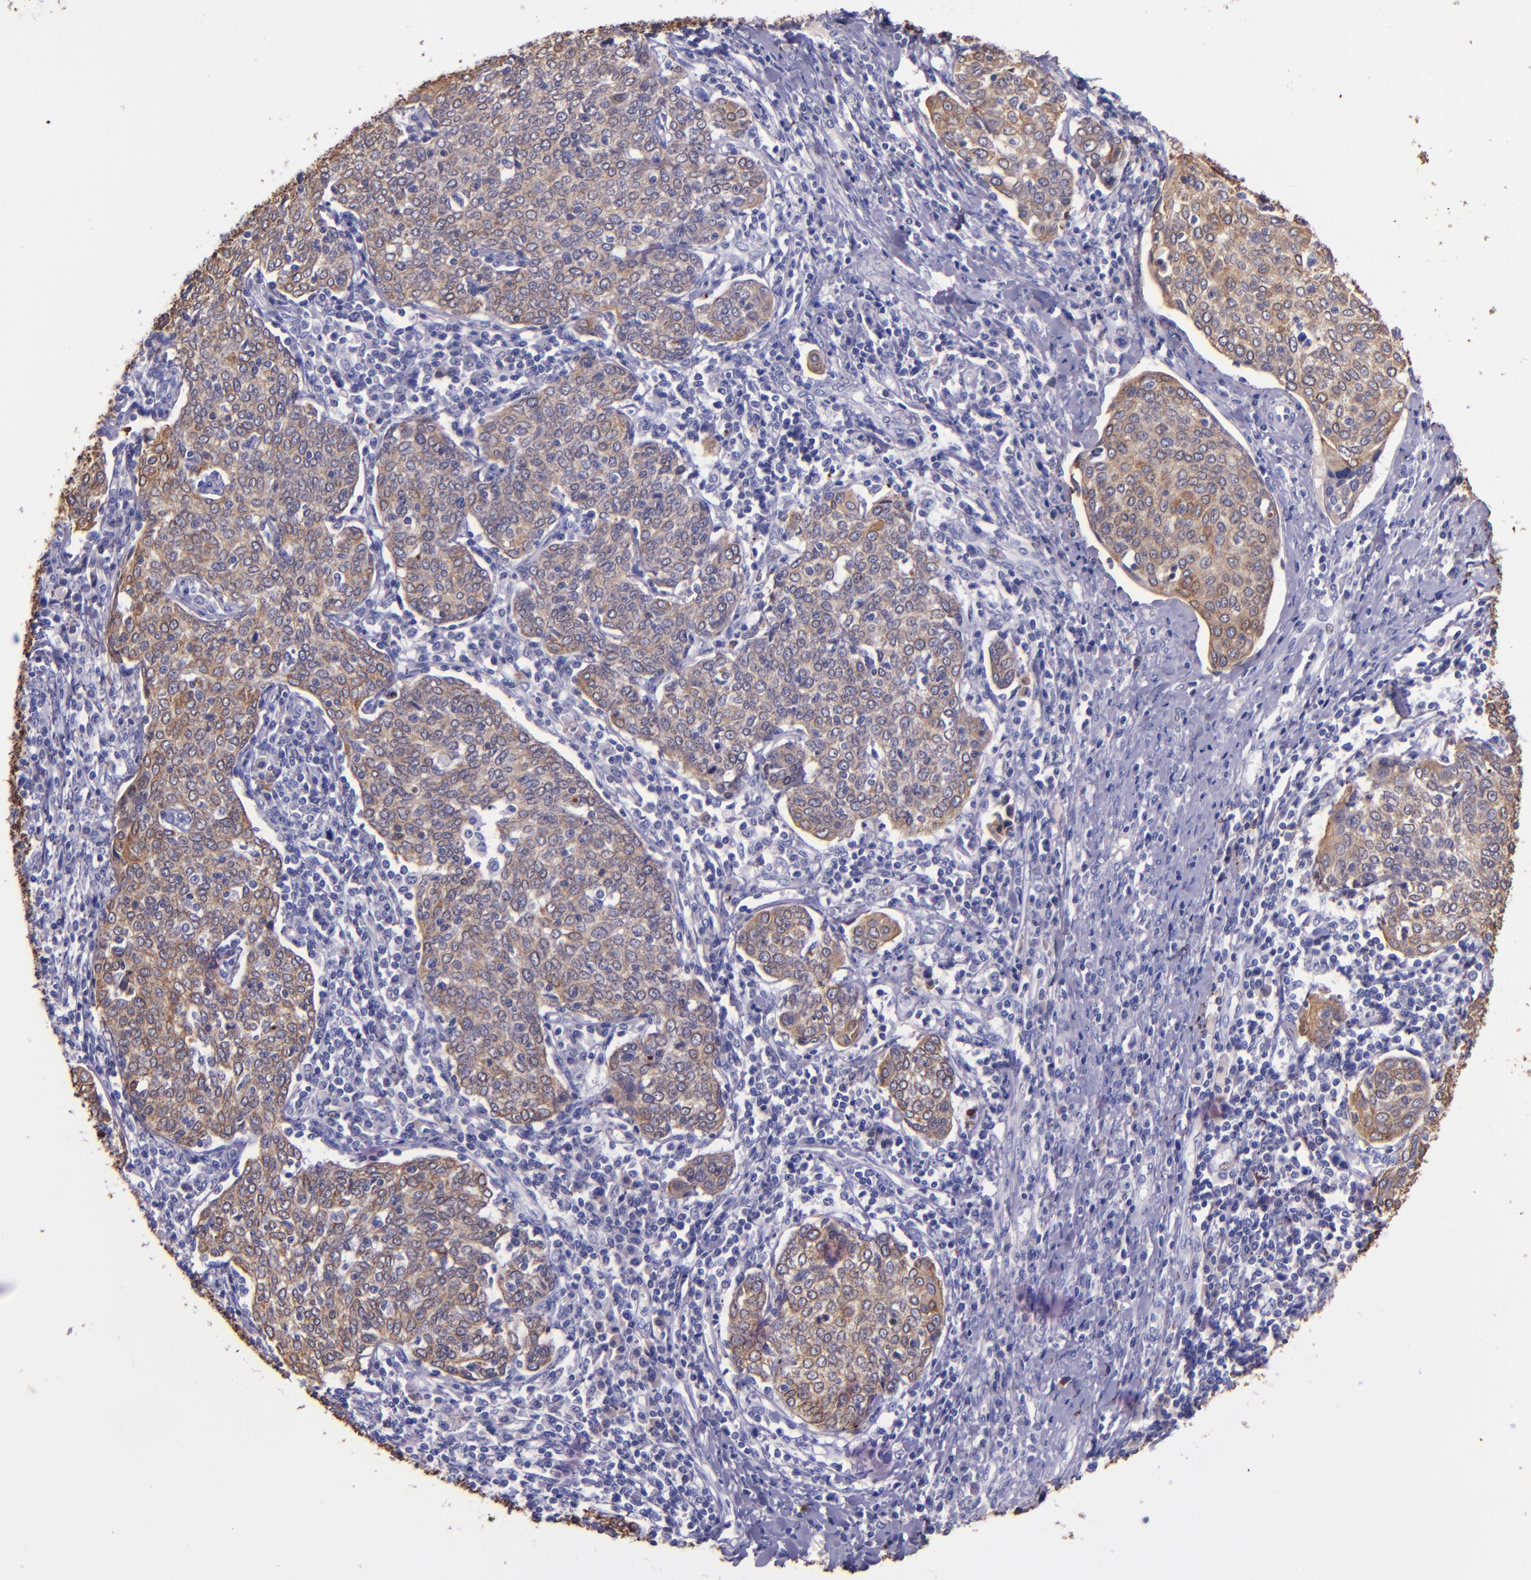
{"staining": {"intensity": "moderate", "quantity": ">75%", "location": "cytoplasmic/membranous"}, "tissue": "cervical cancer", "cell_type": "Tumor cells", "image_type": "cancer", "snomed": [{"axis": "morphology", "description": "Squamous cell carcinoma, NOS"}, {"axis": "topography", "description": "Cervix"}], "caption": "Tumor cells demonstrate medium levels of moderate cytoplasmic/membranous staining in approximately >75% of cells in squamous cell carcinoma (cervical).", "gene": "KRT4", "patient": {"sex": "female", "age": 40}}